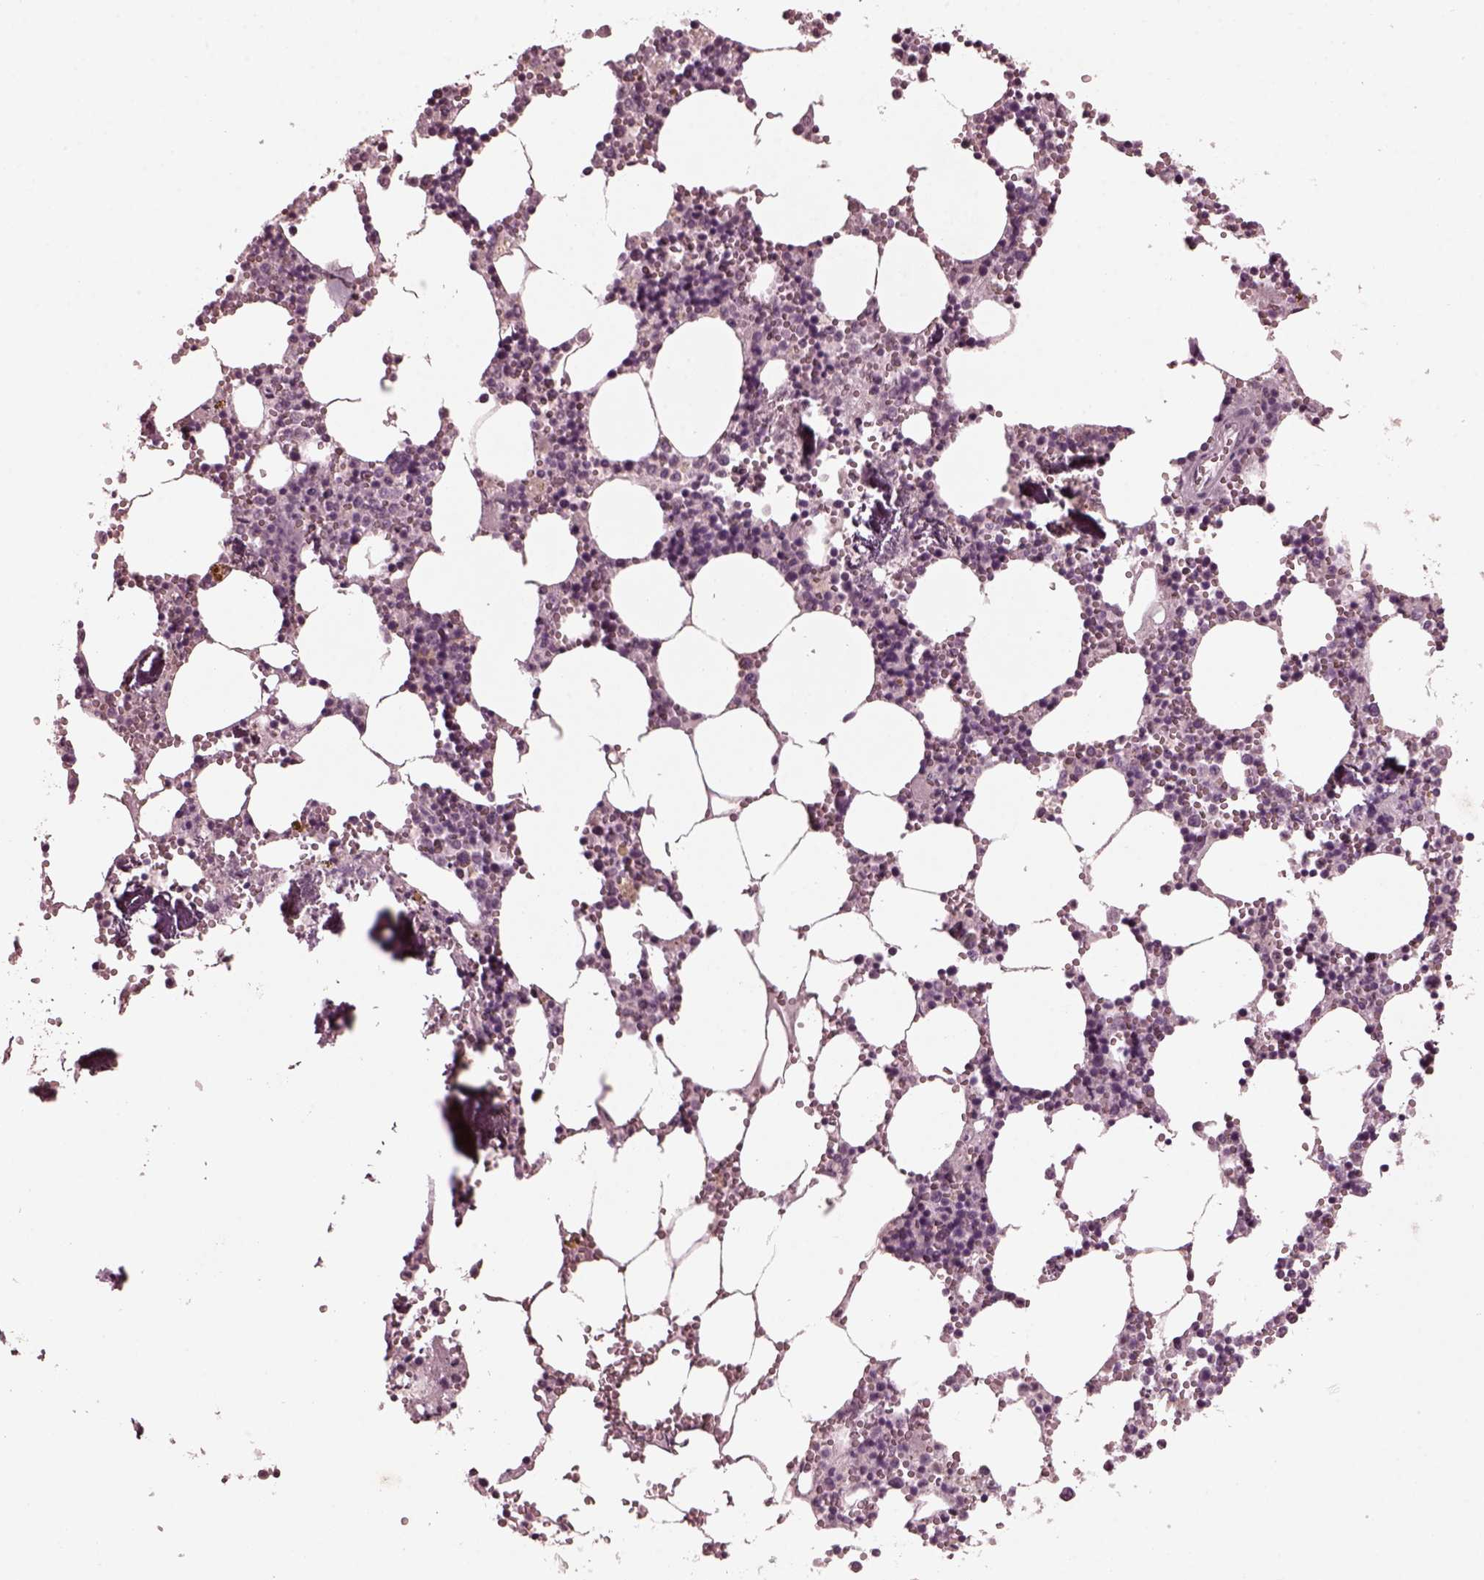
{"staining": {"intensity": "negative", "quantity": "none", "location": "none"}, "tissue": "bone marrow", "cell_type": "Hematopoietic cells", "image_type": "normal", "snomed": [{"axis": "morphology", "description": "Normal tissue, NOS"}, {"axis": "topography", "description": "Bone marrow"}], "caption": "An image of bone marrow stained for a protein shows no brown staining in hematopoietic cells. (DAB immunohistochemistry (IHC), high magnification).", "gene": "RCVRN", "patient": {"sex": "male", "age": 54}}